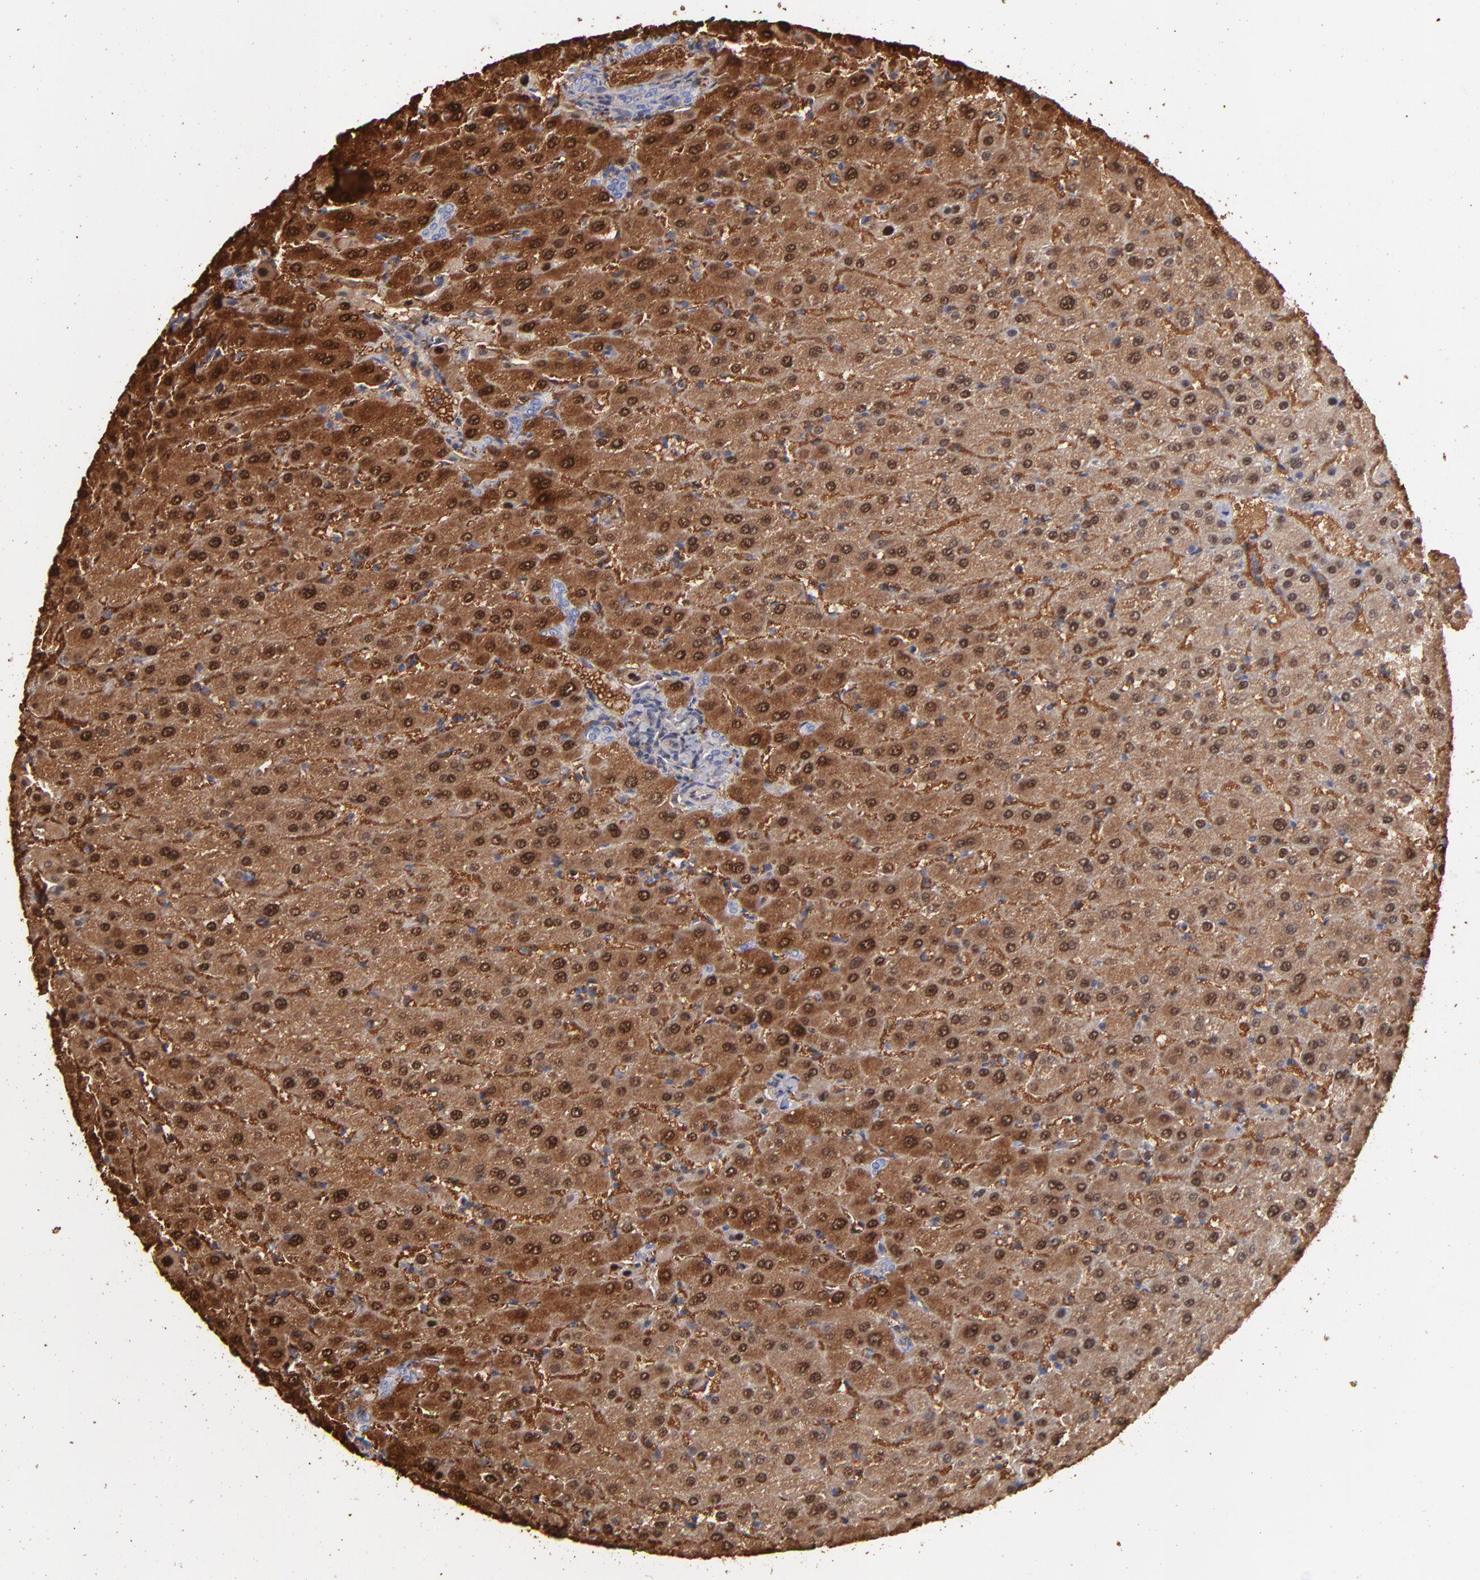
{"staining": {"intensity": "negative", "quantity": "none", "location": "none"}, "tissue": "liver", "cell_type": "Cholangiocytes", "image_type": "normal", "snomed": [{"axis": "morphology", "description": "Normal tissue, NOS"}, {"axis": "morphology", "description": "Fibrosis, NOS"}, {"axis": "topography", "description": "Liver"}], "caption": "Immunohistochemistry of benign liver shows no positivity in cholangiocytes.", "gene": "ARG1", "patient": {"sex": "female", "age": 29}}